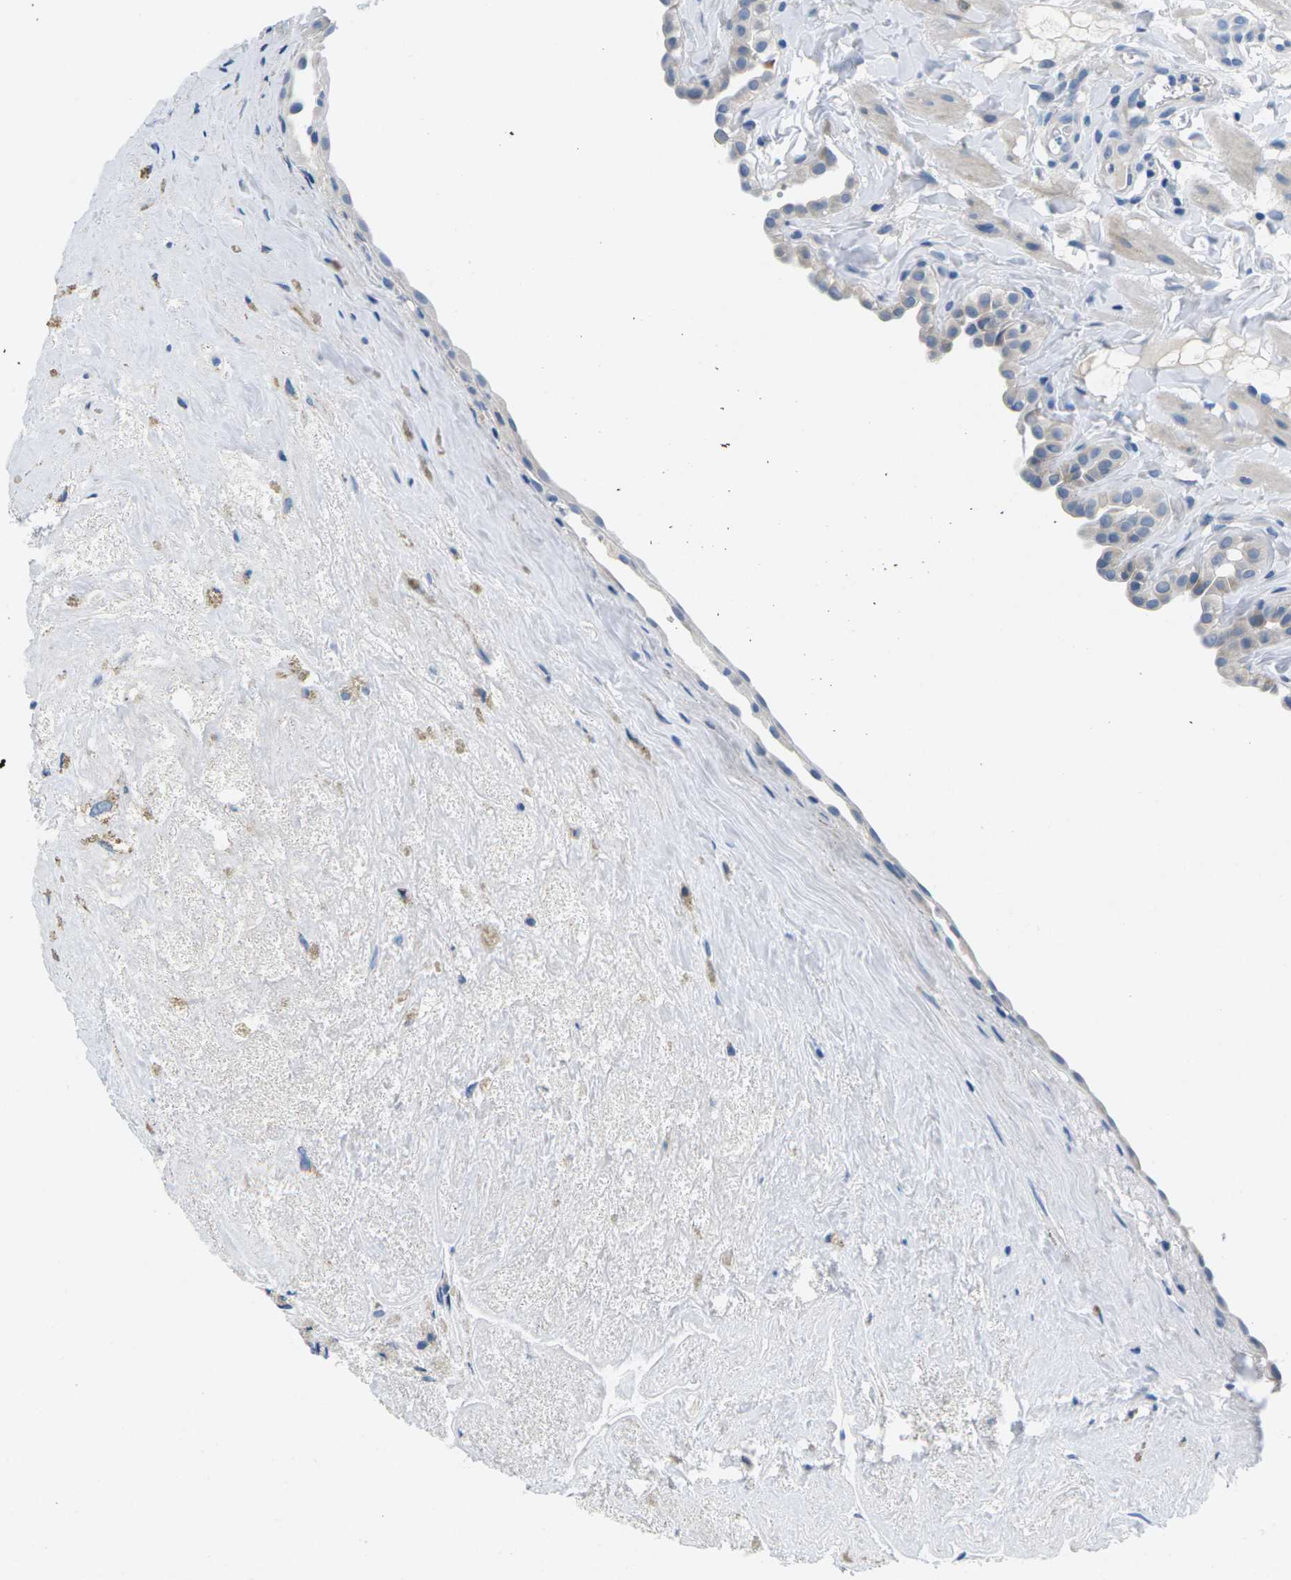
{"staining": {"intensity": "negative", "quantity": "none", "location": "none"}, "tissue": "fallopian tube", "cell_type": "Glandular cells", "image_type": "normal", "snomed": [{"axis": "morphology", "description": "Normal tissue, NOS"}, {"axis": "topography", "description": "Fallopian tube"}, {"axis": "topography", "description": "Placenta"}], "caption": "Fallopian tube was stained to show a protein in brown. There is no significant staining in glandular cells. (Immunohistochemistry, brightfield microscopy, high magnification).", "gene": "TSPAN2", "patient": {"sex": "female", "age": 34}}